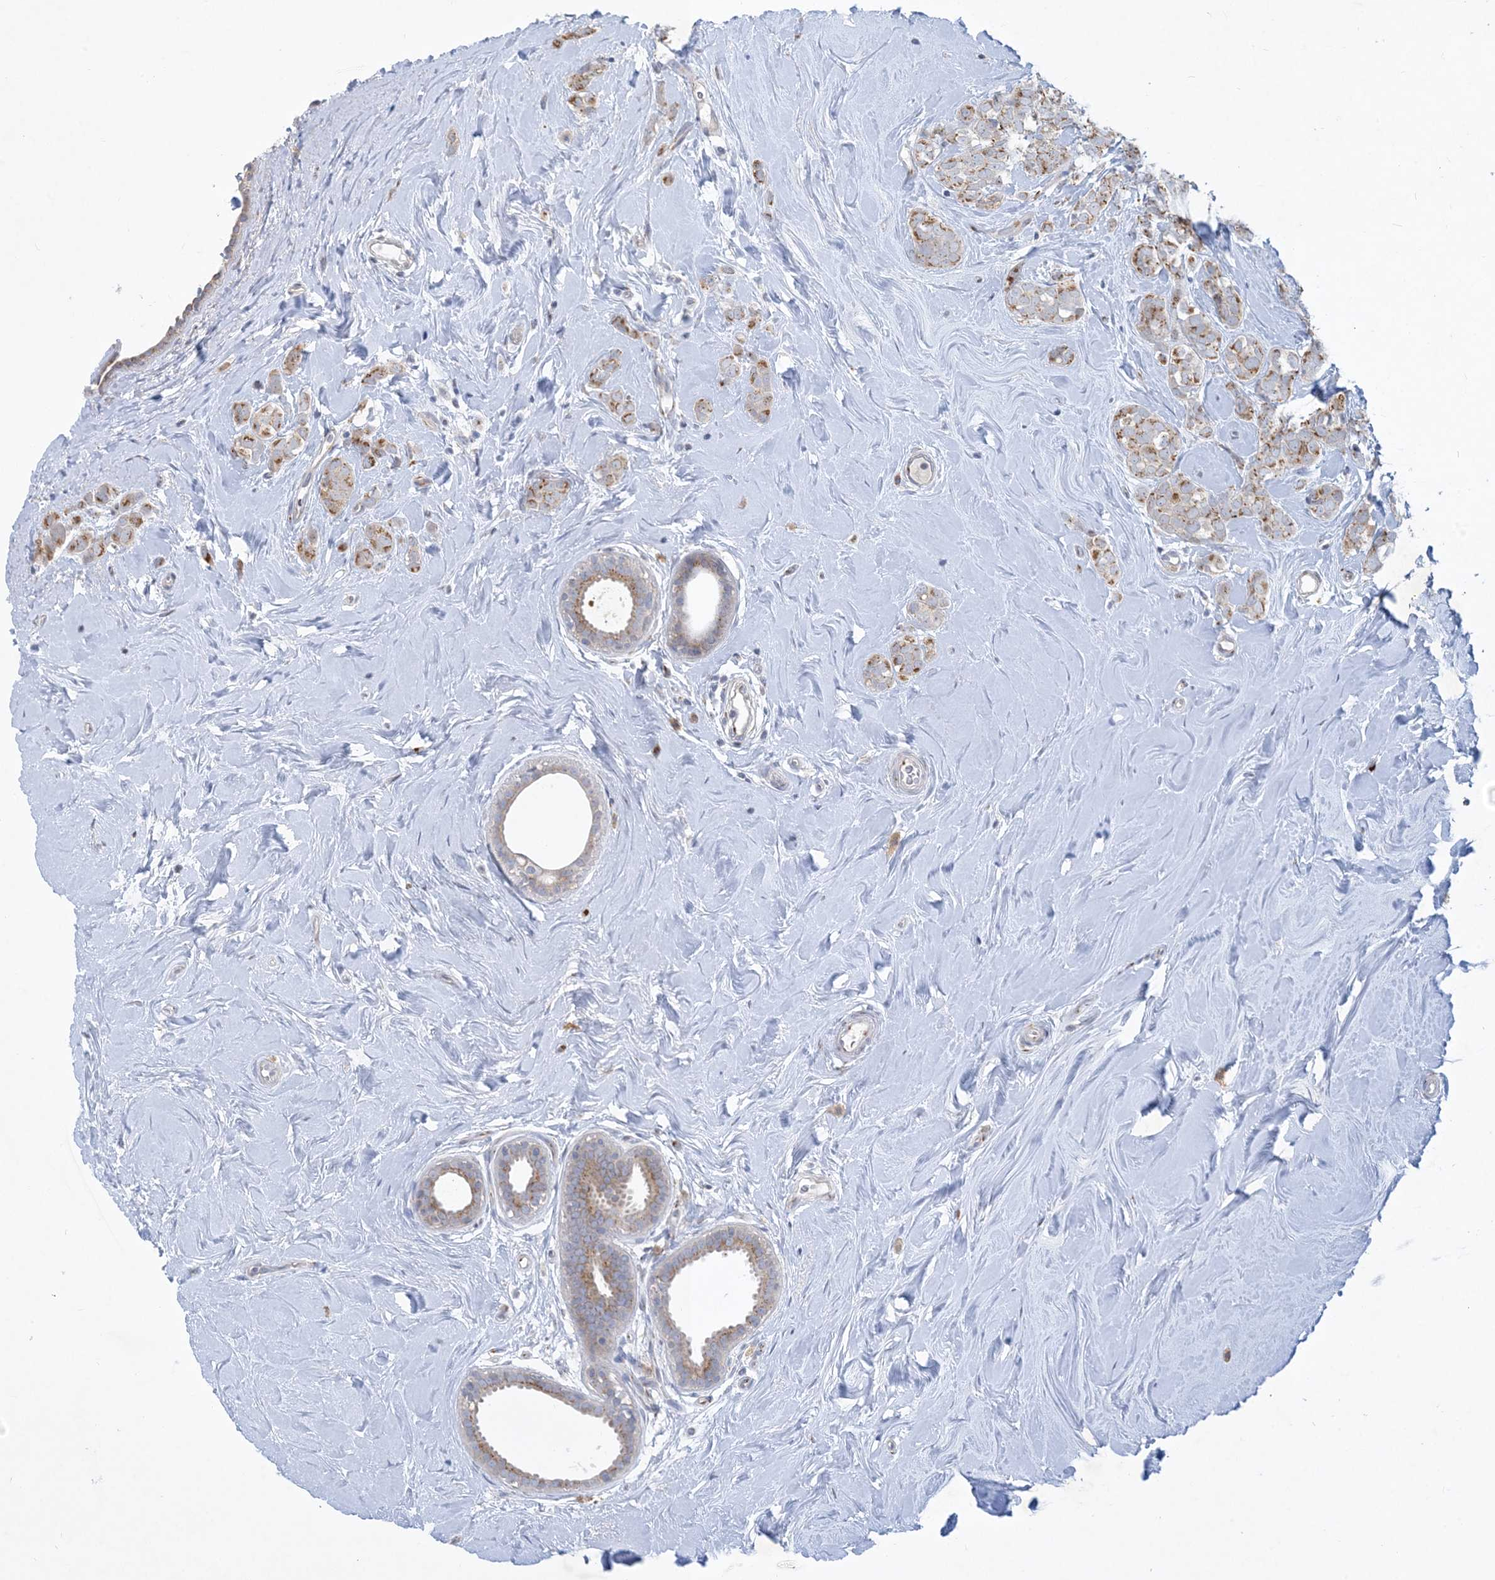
{"staining": {"intensity": "moderate", "quantity": ">75%", "location": "cytoplasmic/membranous"}, "tissue": "breast cancer", "cell_type": "Tumor cells", "image_type": "cancer", "snomed": [{"axis": "morphology", "description": "Lobular carcinoma"}, {"axis": "topography", "description": "Breast"}], "caption": "This histopathology image shows immunohistochemistry staining of breast cancer, with medium moderate cytoplasmic/membranous positivity in approximately >75% of tumor cells.", "gene": "CCDC14", "patient": {"sex": "female", "age": 47}}